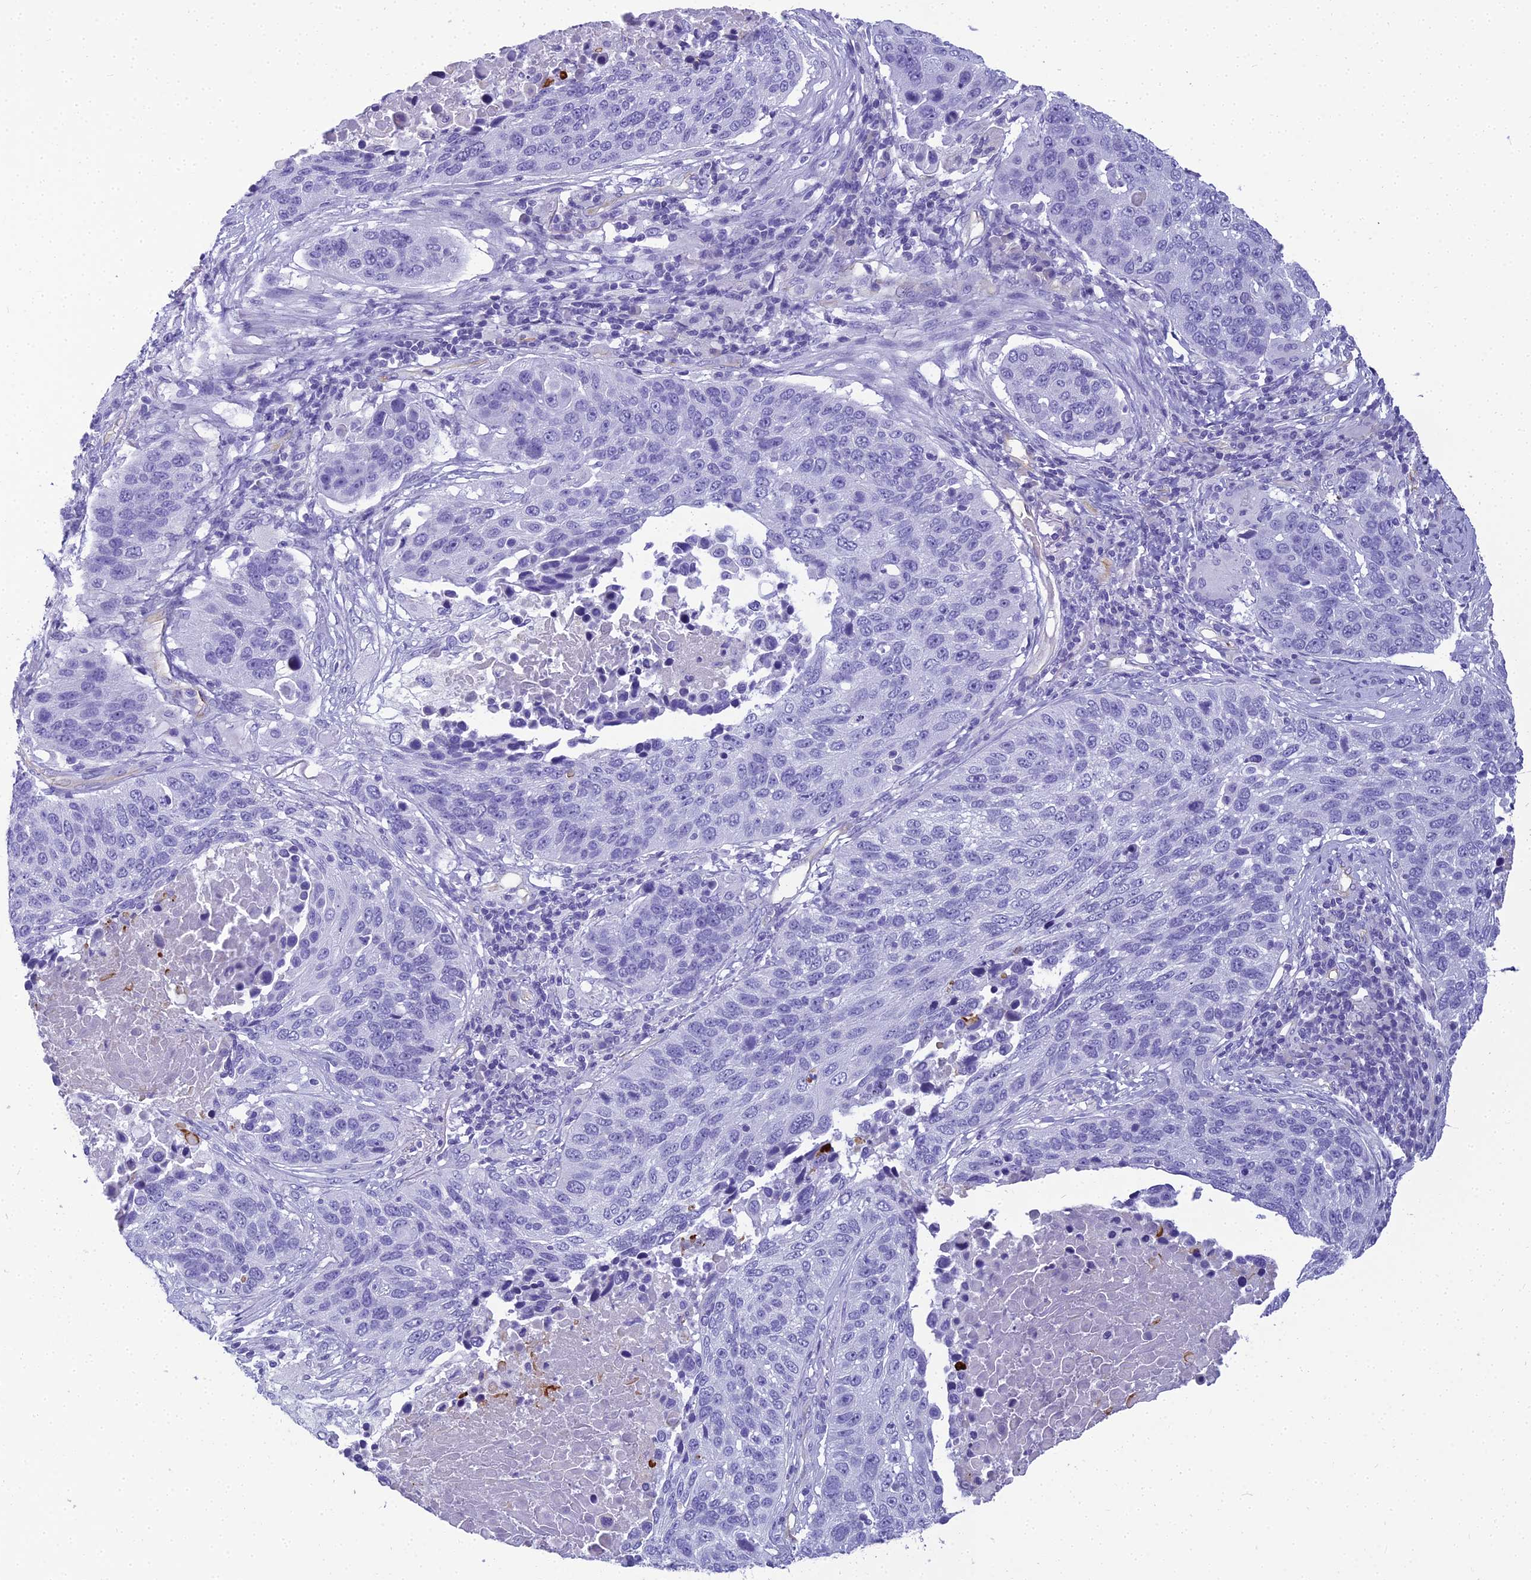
{"staining": {"intensity": "negative", "quantity": "none", "location": "none"}, "tissue": "lung cancer", "cell_type": "Tumor cells", "image_type": "cancer", "snomed": [{"axis": "morphology", "description": "Normal tissue, NOS"}, {"axis": "morphology", "description": "Squamous cell carcinoma, NOS"}, {"axis": "topography", "description": "Lymph node"}, {"axis": "topography", "description": "Lung"}], "caption": "High power microscopy image of an immunohistochemistry (IHC) histopathology image of lung cancer, revealing no significant positivity in tumor cells.", "gene": "NINJ1", "patient": {"sex": "male", "age": 66}}